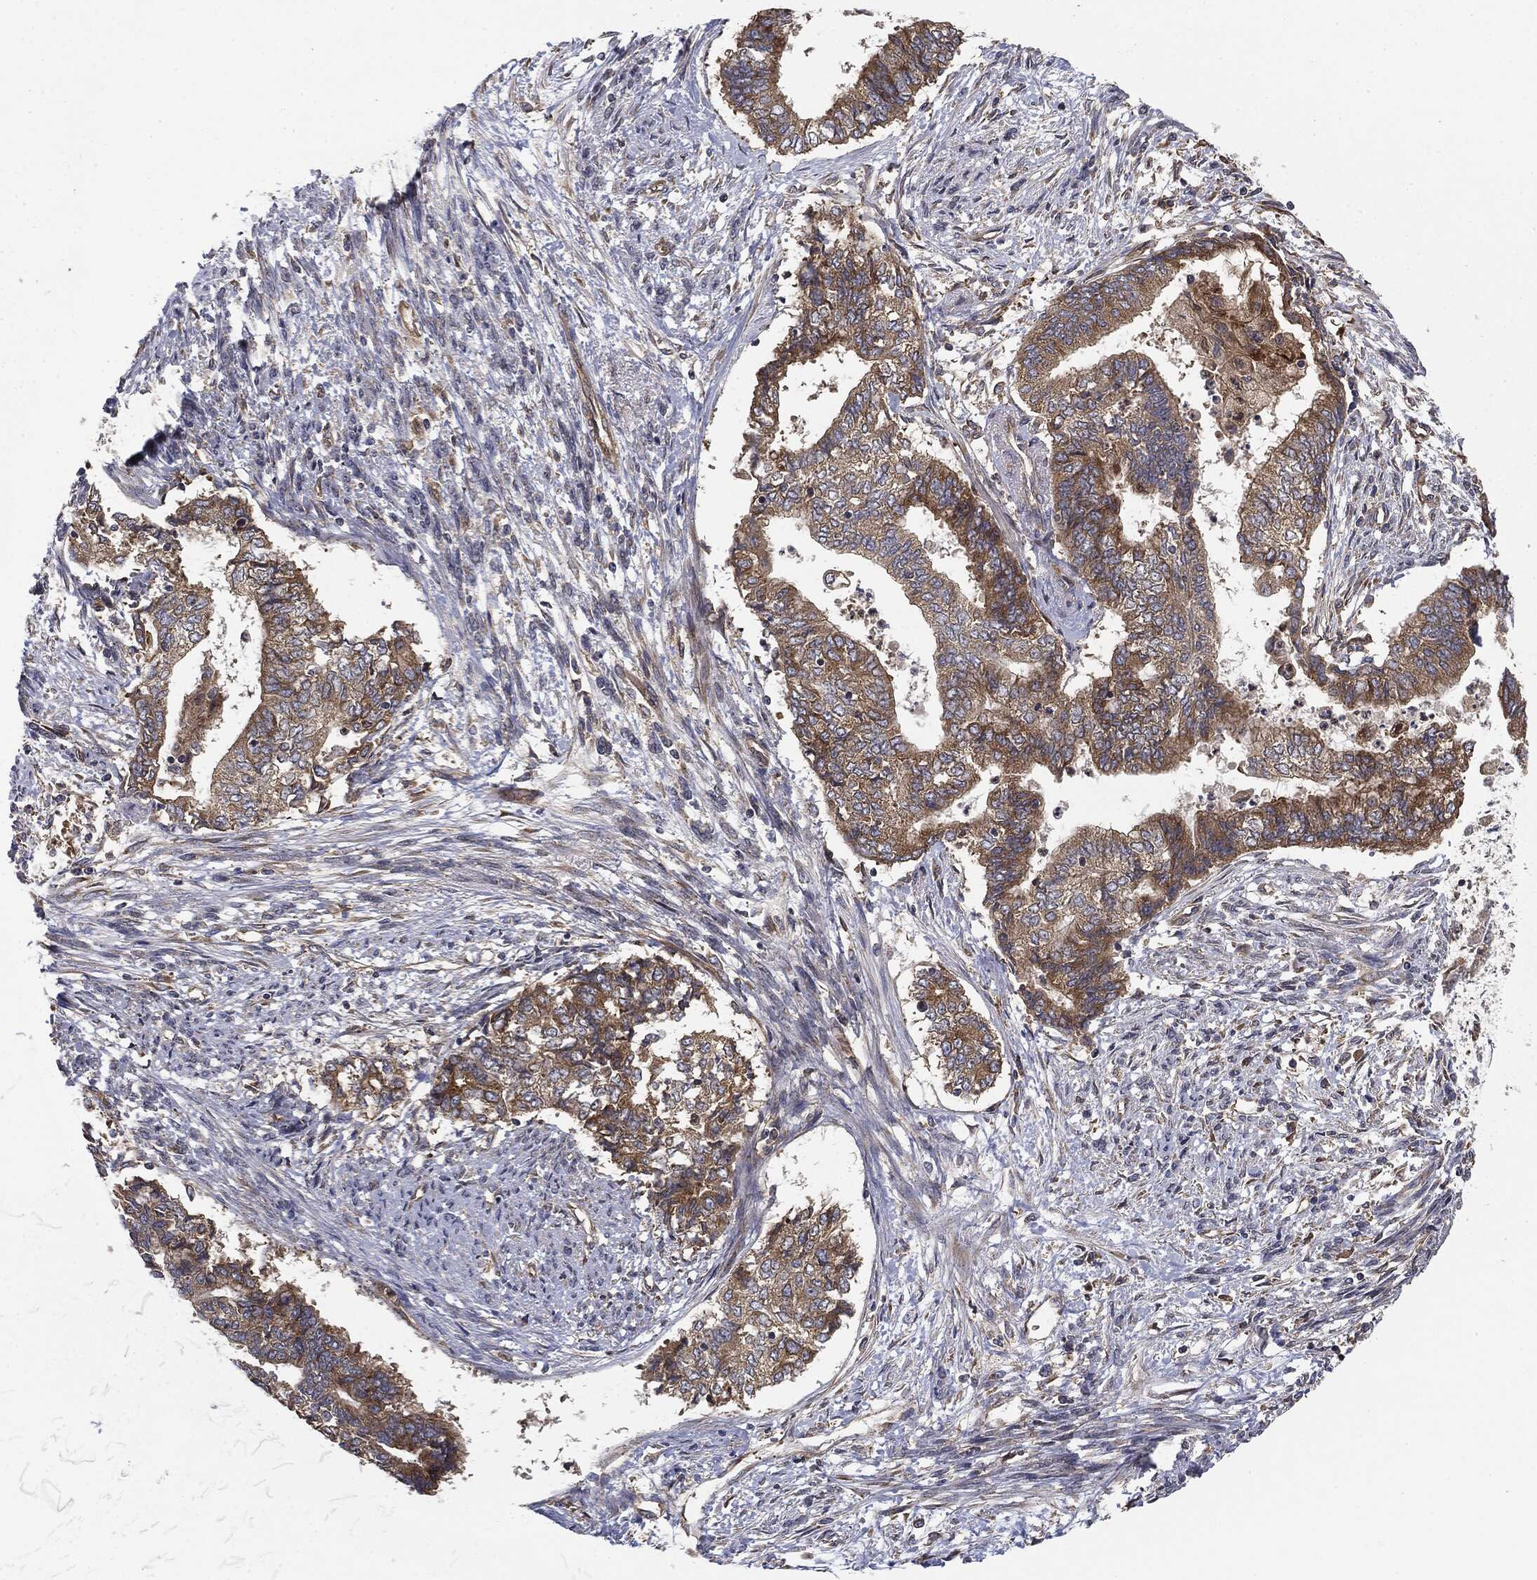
{"staining": {"intensity": "moderate", "quantity": "25%-75%", "location": "cytoplasmic/membranous"}, "tissue": "endometrial cancer", "cell_type": "Tumor cells", "image_type": "cancer", "snomed": [{"axis": "morphology", "description": "Adenocarcinoma, NOS"}, {"axis": "topography", "description": "Endometrium"}], "caption": "Immunohistochemical staining of endometrial cancer reveals medium levels of moderate cytoplasmic/membranous expression in about 25%-75% of tumor cells. Ihc stains the protein of interest in brown and the nuclei are stained blue.", "gene": "EIF2AK2", "patient": {"sex": "female", "age": 65}}